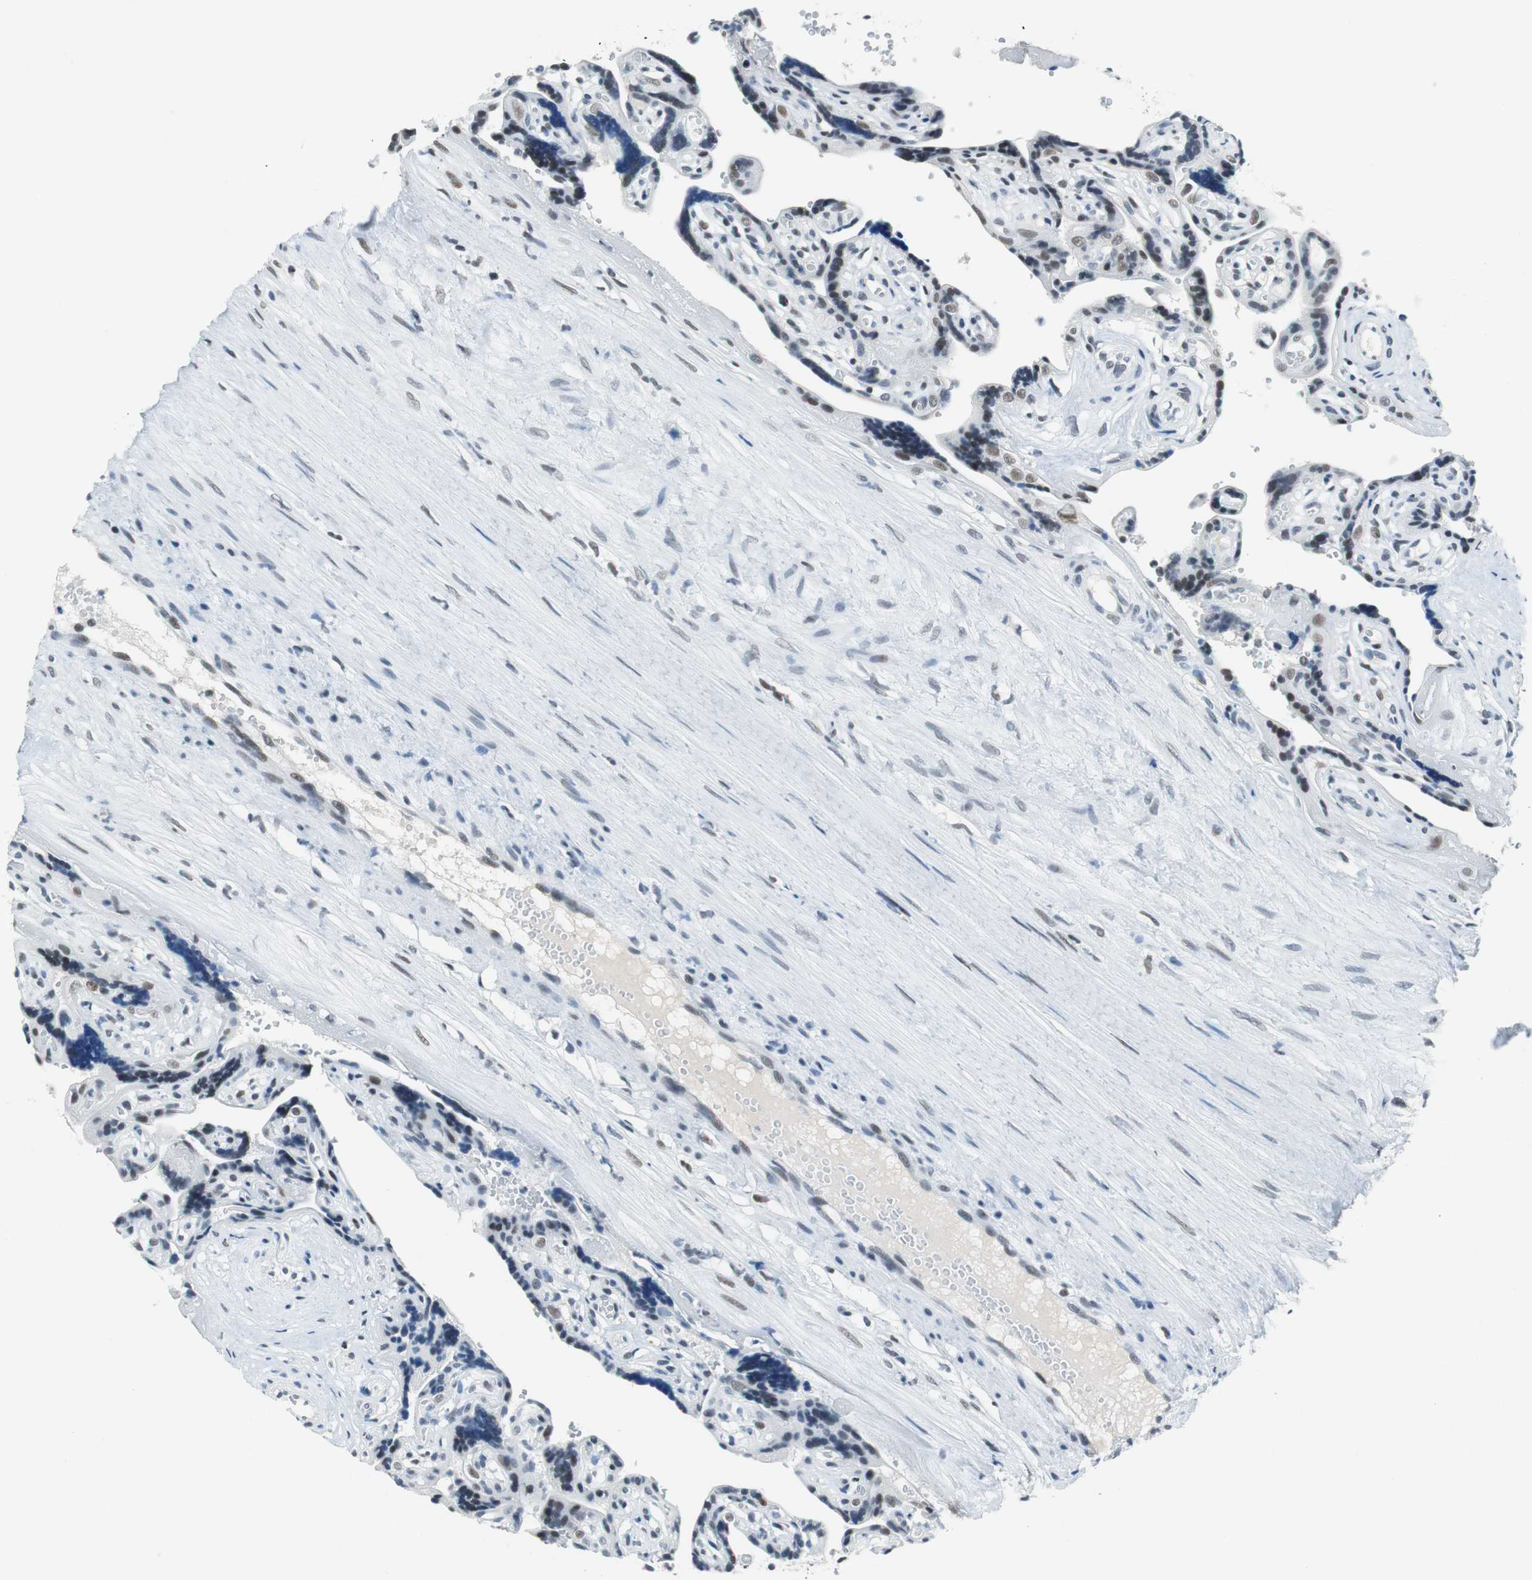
{"staining": {"intensity": "moderate", "quantity": "25%-75%", "location": "nuclear"}, "tissue": "placenta", "cell_type": "Trophoblastic cells", "image_type": "normal", "snomed": [{"axis": "morphology", "description": "Normal tissue, NOS"}, {"axis": "topography", "description": "Placenta"}], "caption": "Normal placenta reveals moderate nuclear staining in about 25%-75% of trophoblastic cells, visualized by immunohistochemistry.", "gene": "HDAC3", "patient": {"sex": "female", "age": 30}}